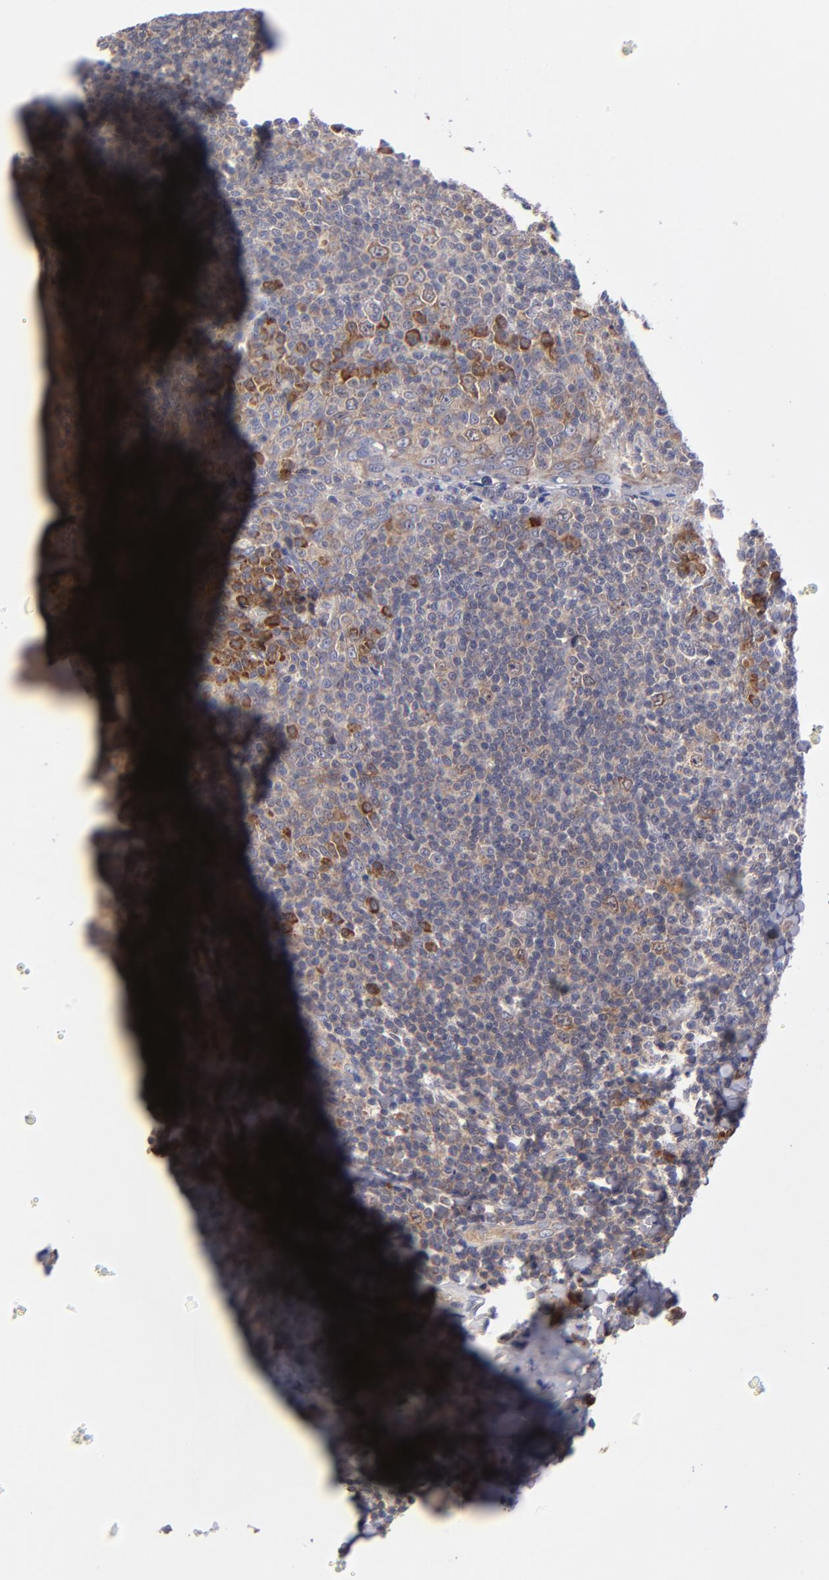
{"staining": {"intensity": "moderate", "quantity": "25%-75%", "location": "cytoplasmic/membranous"}, "tissue": "tonsil", "cell_type": "Germinal center cells", "image_type": "normal", "snomed": [{"axis": "morphology", "description": "Normal tissue, NOS"}, {"axis": "topography", "description": "Tonsil"}], "caption": "Immunohistochemistry of benign tonsil shows medium levels of moderate cytoplasmic/membranous positivity in approximately 25%-75% of germinal center cells.", "gene": "EIF3L", "patient": {"sex": "male", "age": 31}}